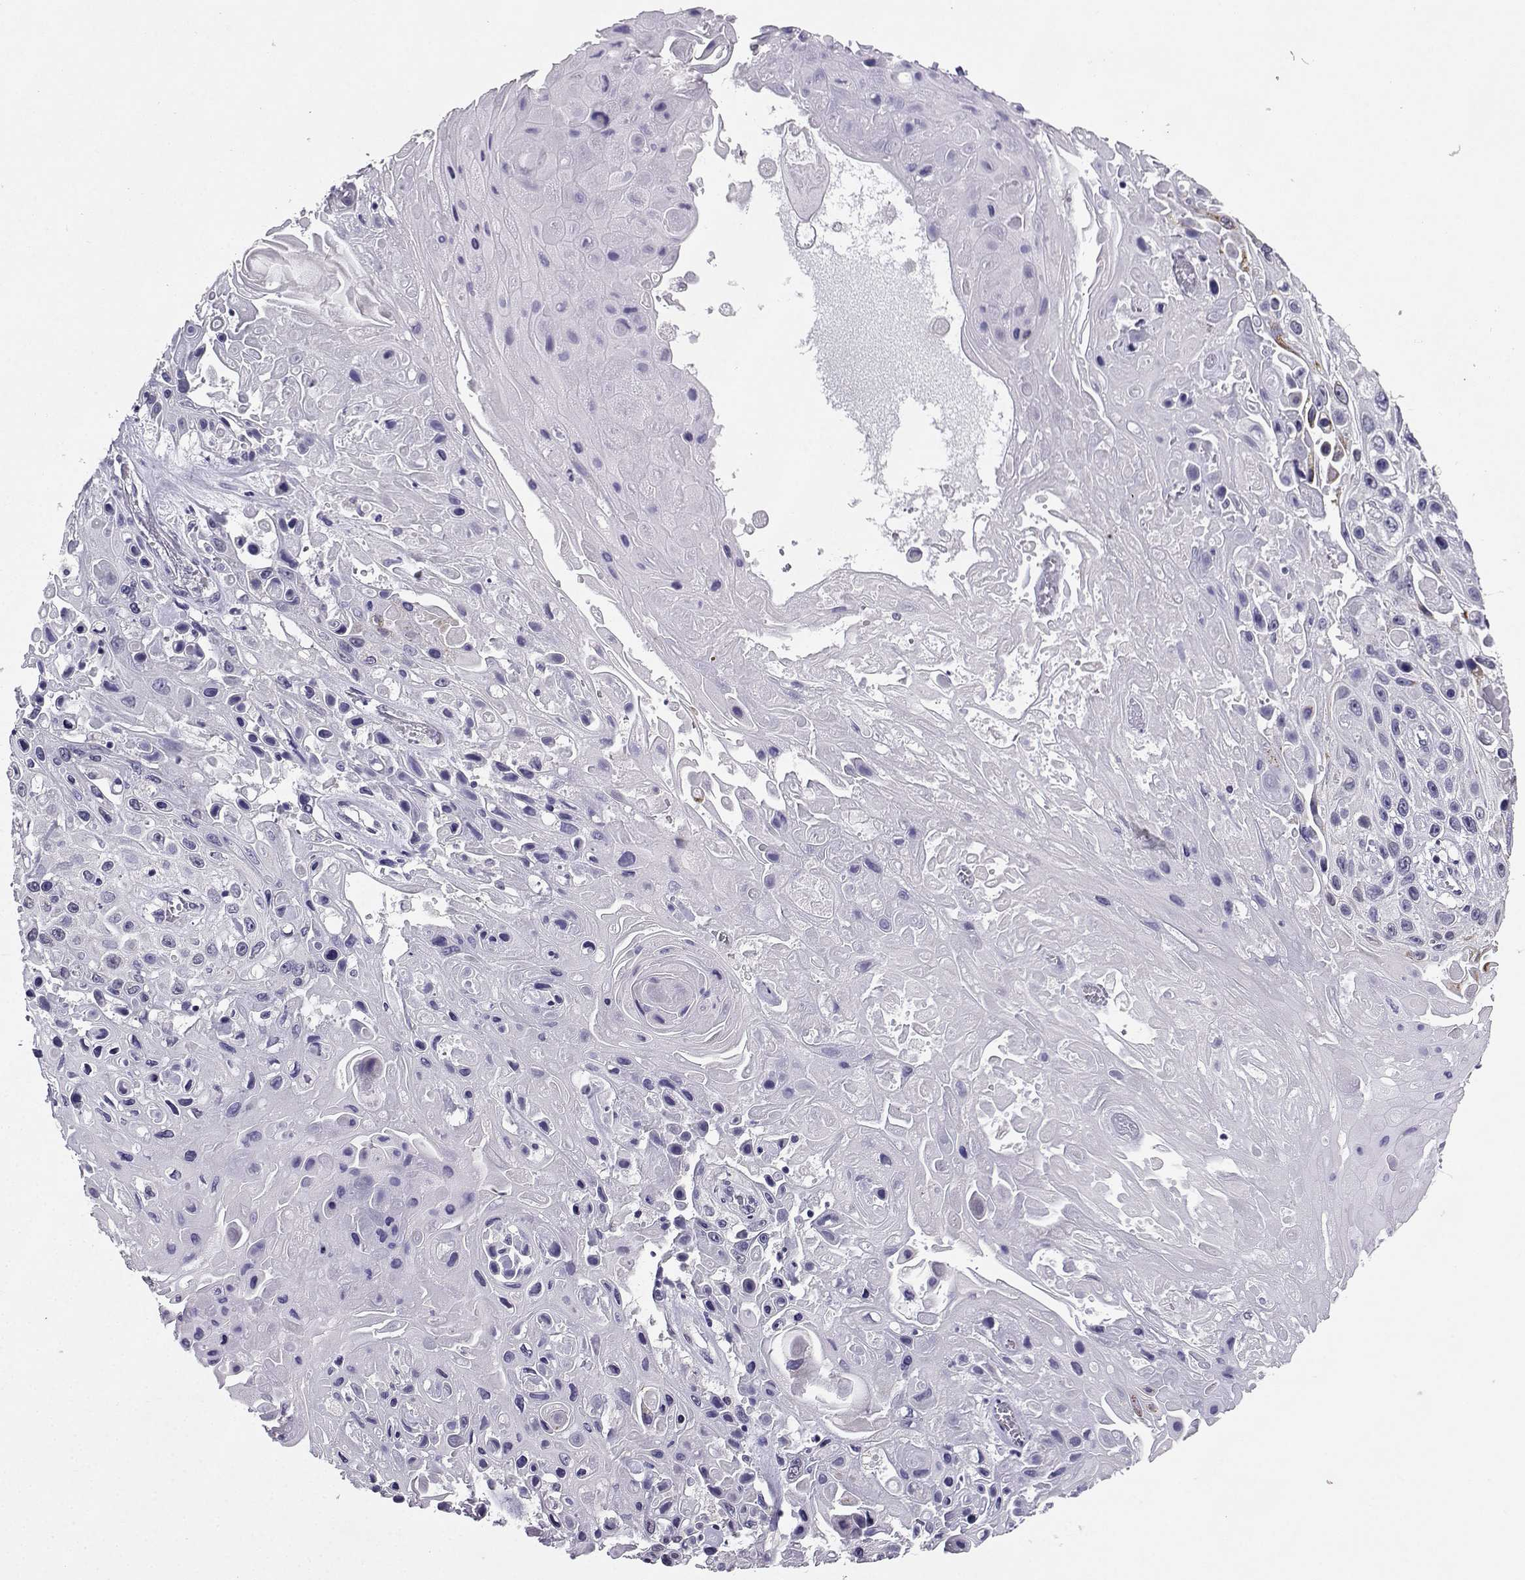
{"staining": {"intensity": "negative", "quantity": "none", "location": "none"}, "tissue": "skin cancer", "cell_type": "Tumor cells", "image_type": "cancer", "snomed": [{"axis": "morphology", "description": "Squamous cell carcinoma, NOS"}, {"axis": "topography", "description": "Skin"}], "caption": "Immunohistochemistry (IHC) image of neoplastic tissue: squamous cell carcinoma (skin) stained with DAB (3,3'-diaminobenzidine) exhibits no significant protein expression in tumor cells.", "gene": "SPAG11B", "patient": {"sex": "male", "age": 82}}